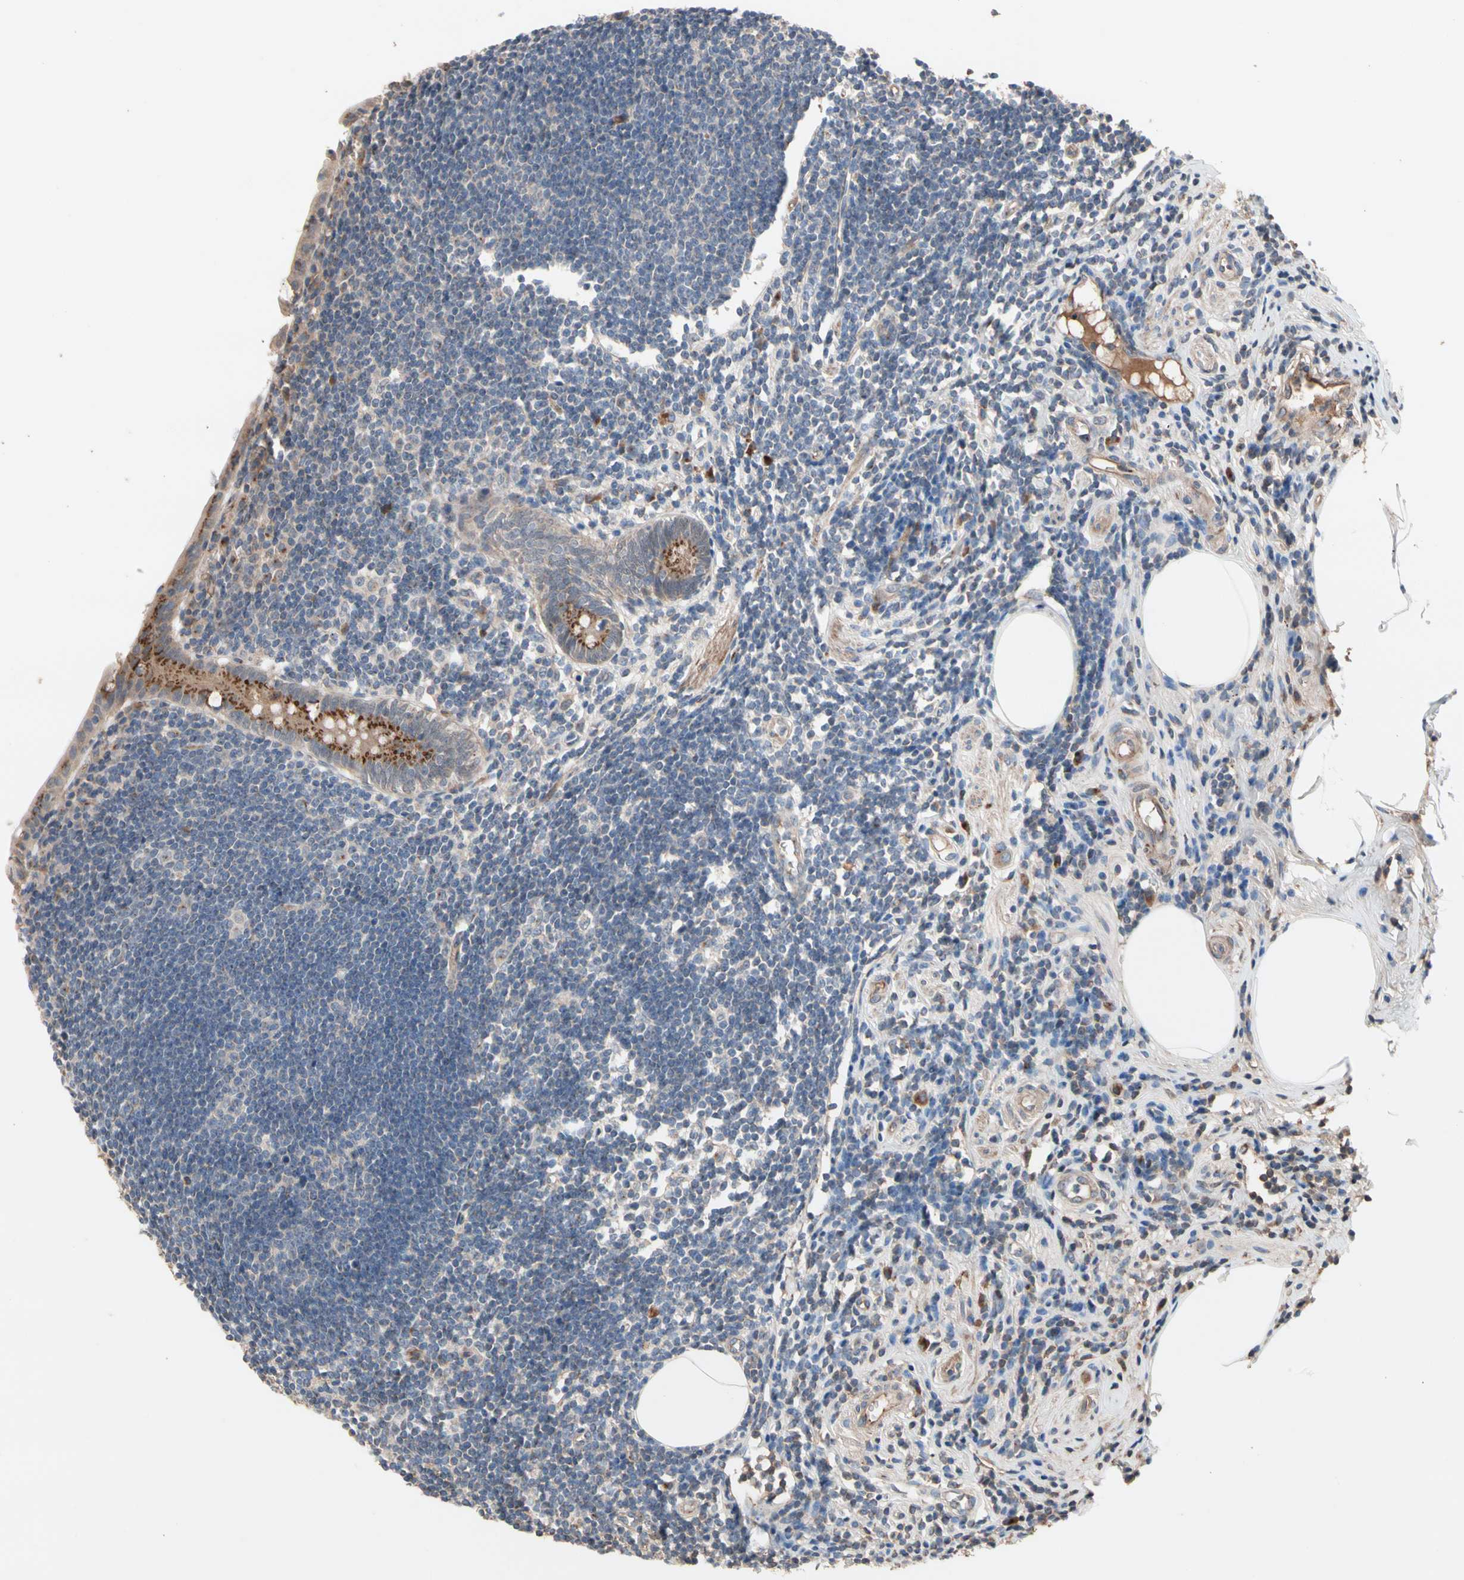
{"staining": {"intensity": "strong", "quantity": ">75%", "location": "cytoplasmic/membranous"}, "tissue": "appendix", "cell_type": "Glandular cells", "image_type": "normal", "snomed": [{"axis": "morphology", "description": "Normal tissue, NOS"}, {"axis": "topography", "description": "Appendix"}], "caption": "Glandular cells exhibit high levels of strong cytoplasmic/membranous positivity in approximately >75% of cells in benign appendix. Ihc stains the protein in brown and the nuclei are stained blue.", "gene": "GCK", "patient": {"sex": "female", "age": 50}}